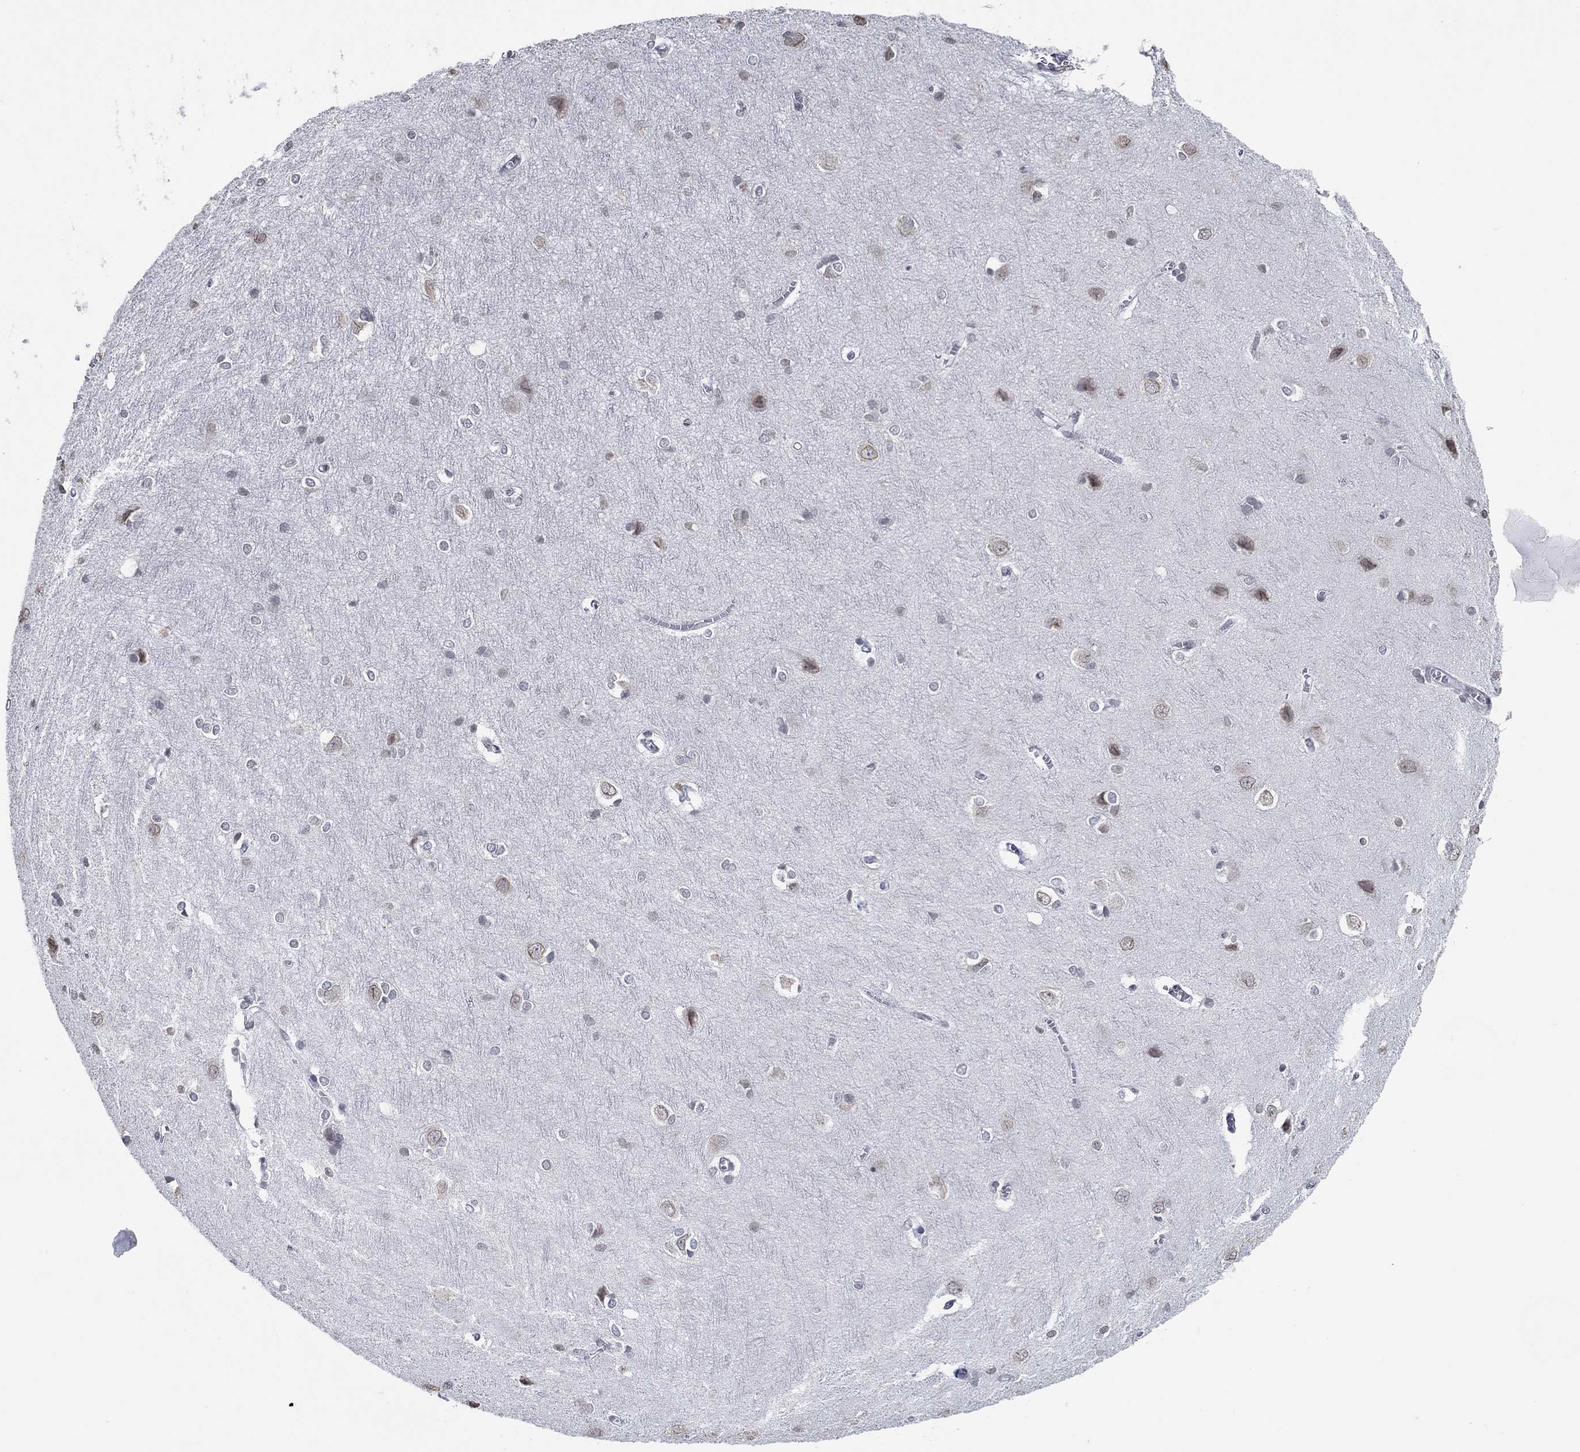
{"staining": {"intensity": "negative", "quantity": "none", "location": "none"}, "tissue": "cerebral cortex", "cell_type": "Endothelial cells", "image_type": "normal", "snomed": [{"axis": "morphology", "description": "Normal tissue, NOS"}, {"axis": "topography", "description": "Cerebral cortex"}], "caption": "Endothelial cells show no significant expression in benign cerebral cortex. The staining is performed using DAB brown chromogen with nuclei counter-stained in using hematoxylin.", "gene": "NUP155", "patient": {"sex": "male", "age": 37}}